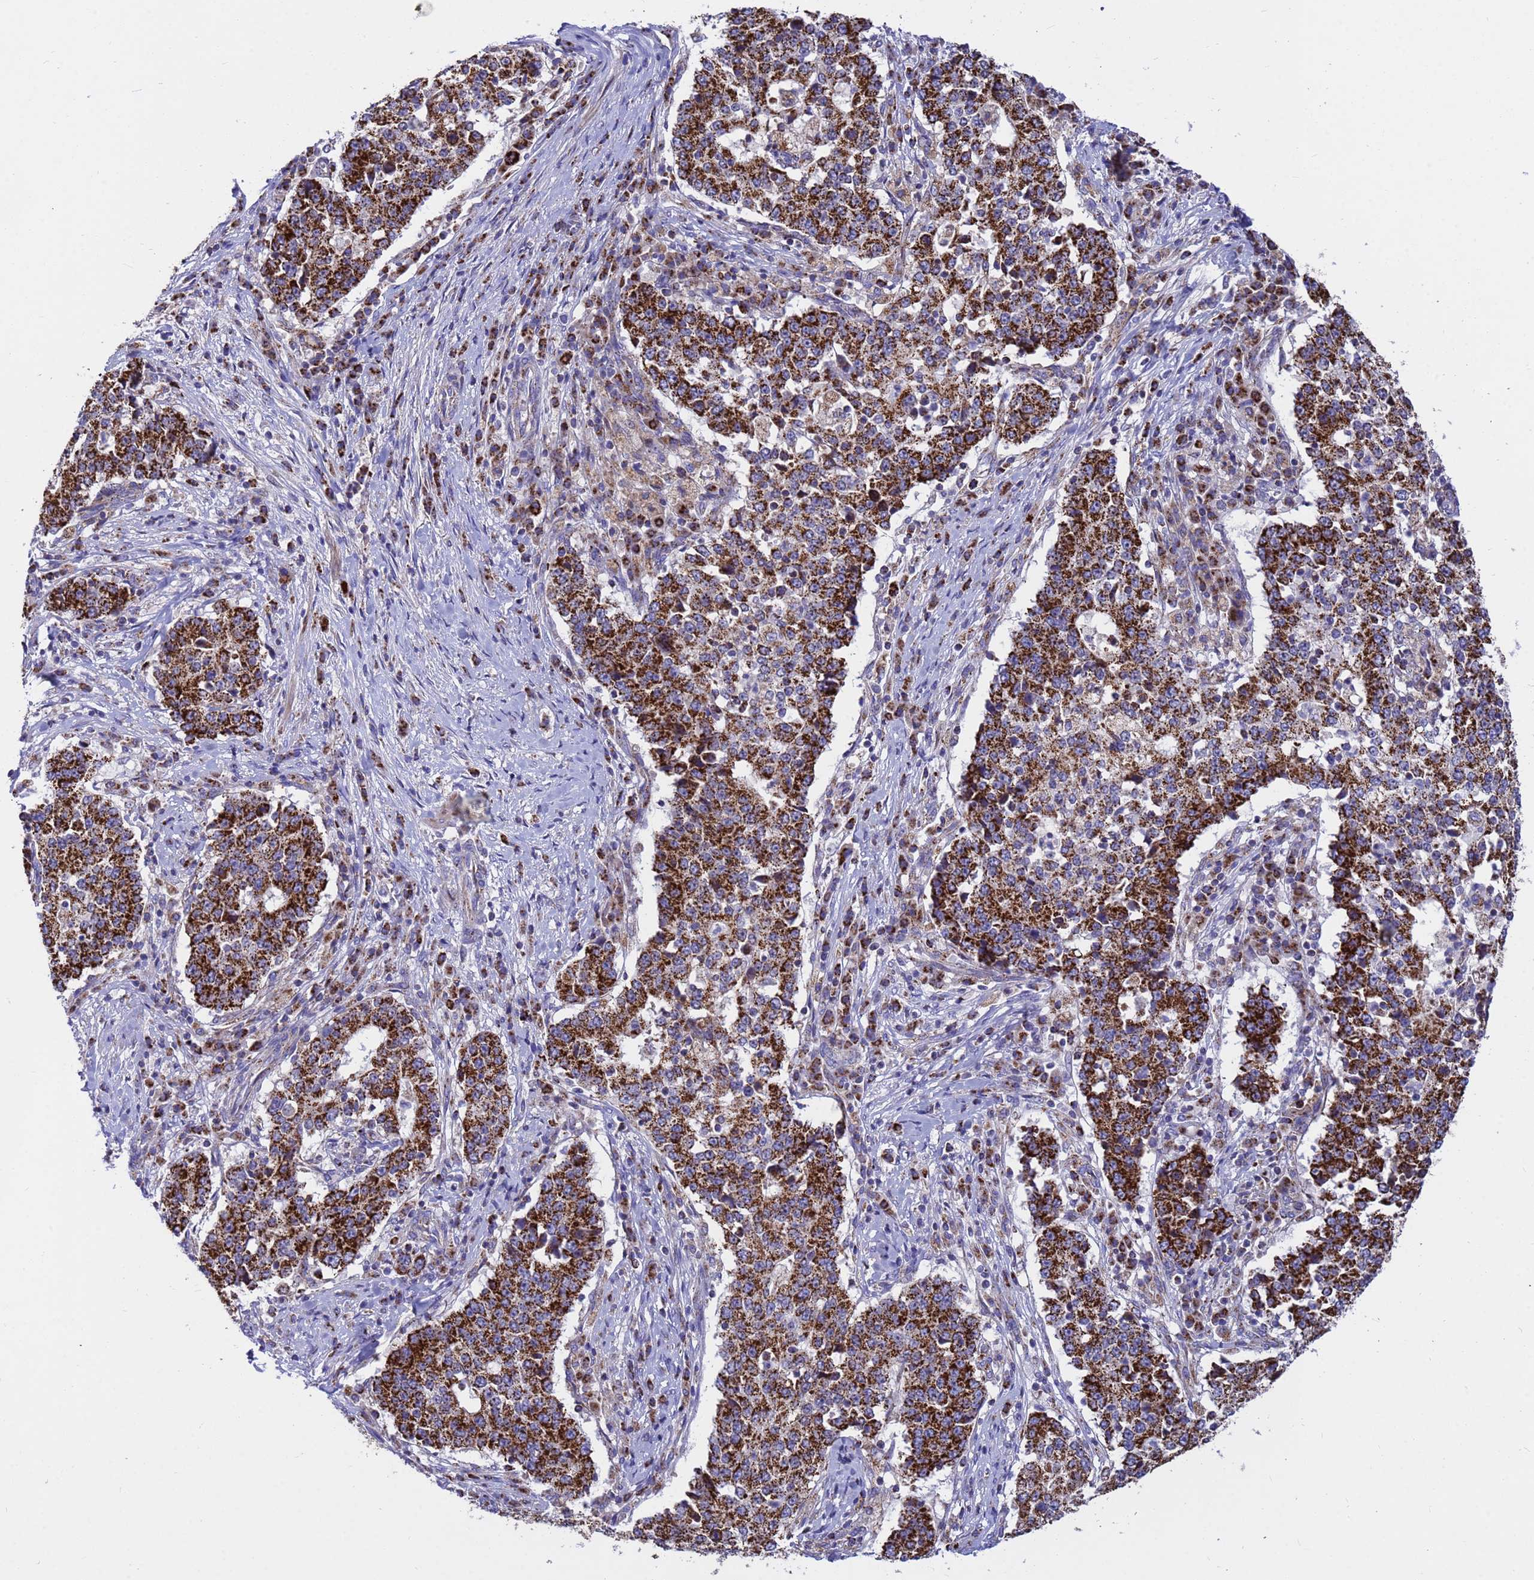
{"staining": {"intensity": "strong", "quantity": ">75%", "location": "cytoplasmic/membranous"}, "tissue": "stomach cancer", "cell_type": "Tumor cells", "image_type": "cancer", "snomed": [{"axis": "morphology", "description": "Adenocarcinoma, NOS"}, {"axis": "topography", "description": "Stomach"}], "caption": "Protein positivity by IHC reveals strong cytoplasmic/membranous staining in approximately >75% of tumor cells in stomach adenocarcinoma.", "gene": "TUBGCP3", "patient": {"sex": "male", "age": 59}}